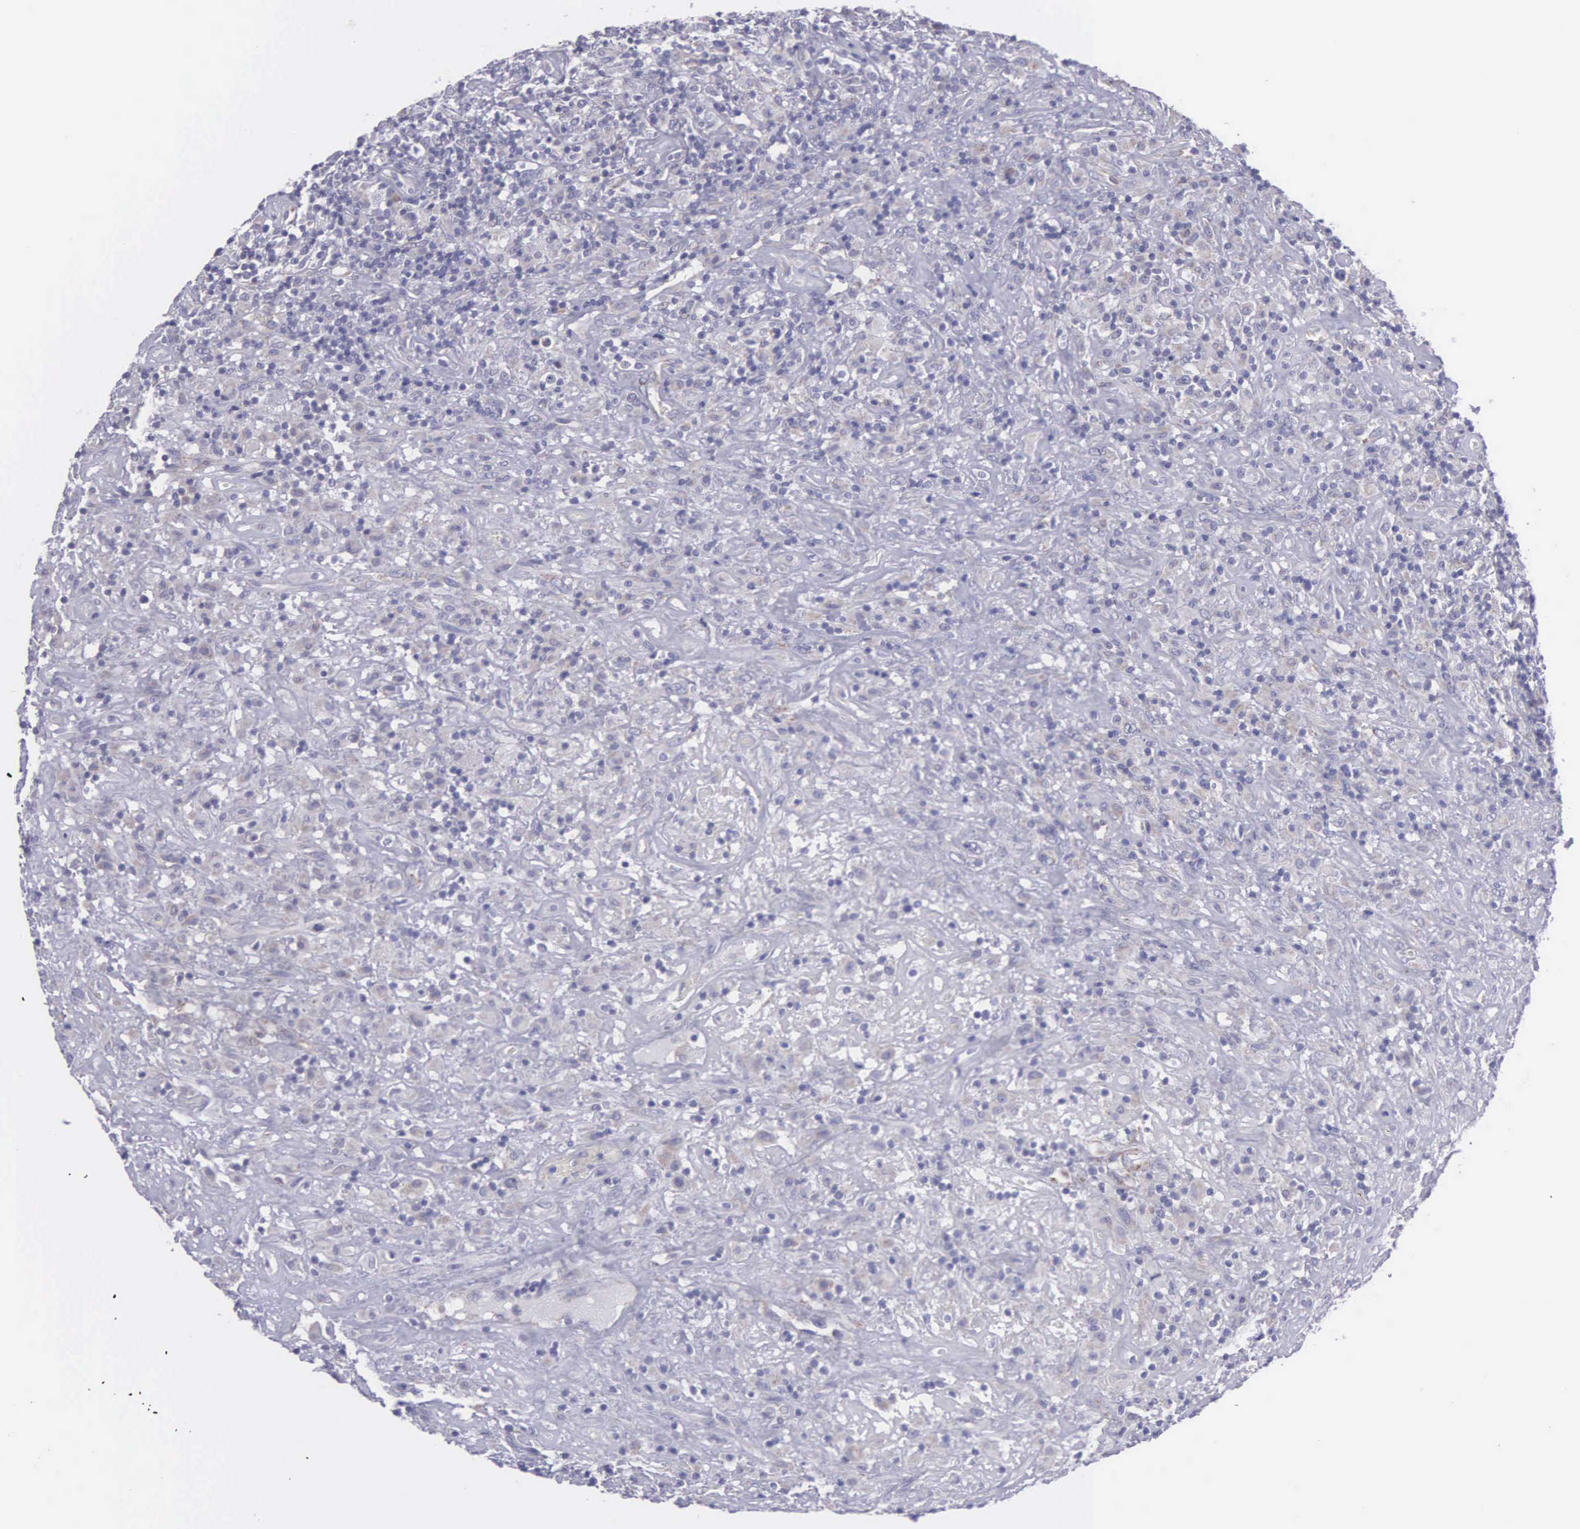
{"staining": {"intensity": "negative", "quantity": "none", "location": "none"}, "tissue": "lymphoma", "cell_type": "Tumor cells", "image_type": "cancer", "snomed": [{"axis": "morphology", "description": "Hodgkin's disease, NOS"}, {"axis": "topography", "description": "Lymph node"}], "caption": "Human lymphoma stained for a protein using IHC displays no expression in tumor cells.", "gene": "SYNJ2BP", "patient": {"sex": "male", "age": 46}}